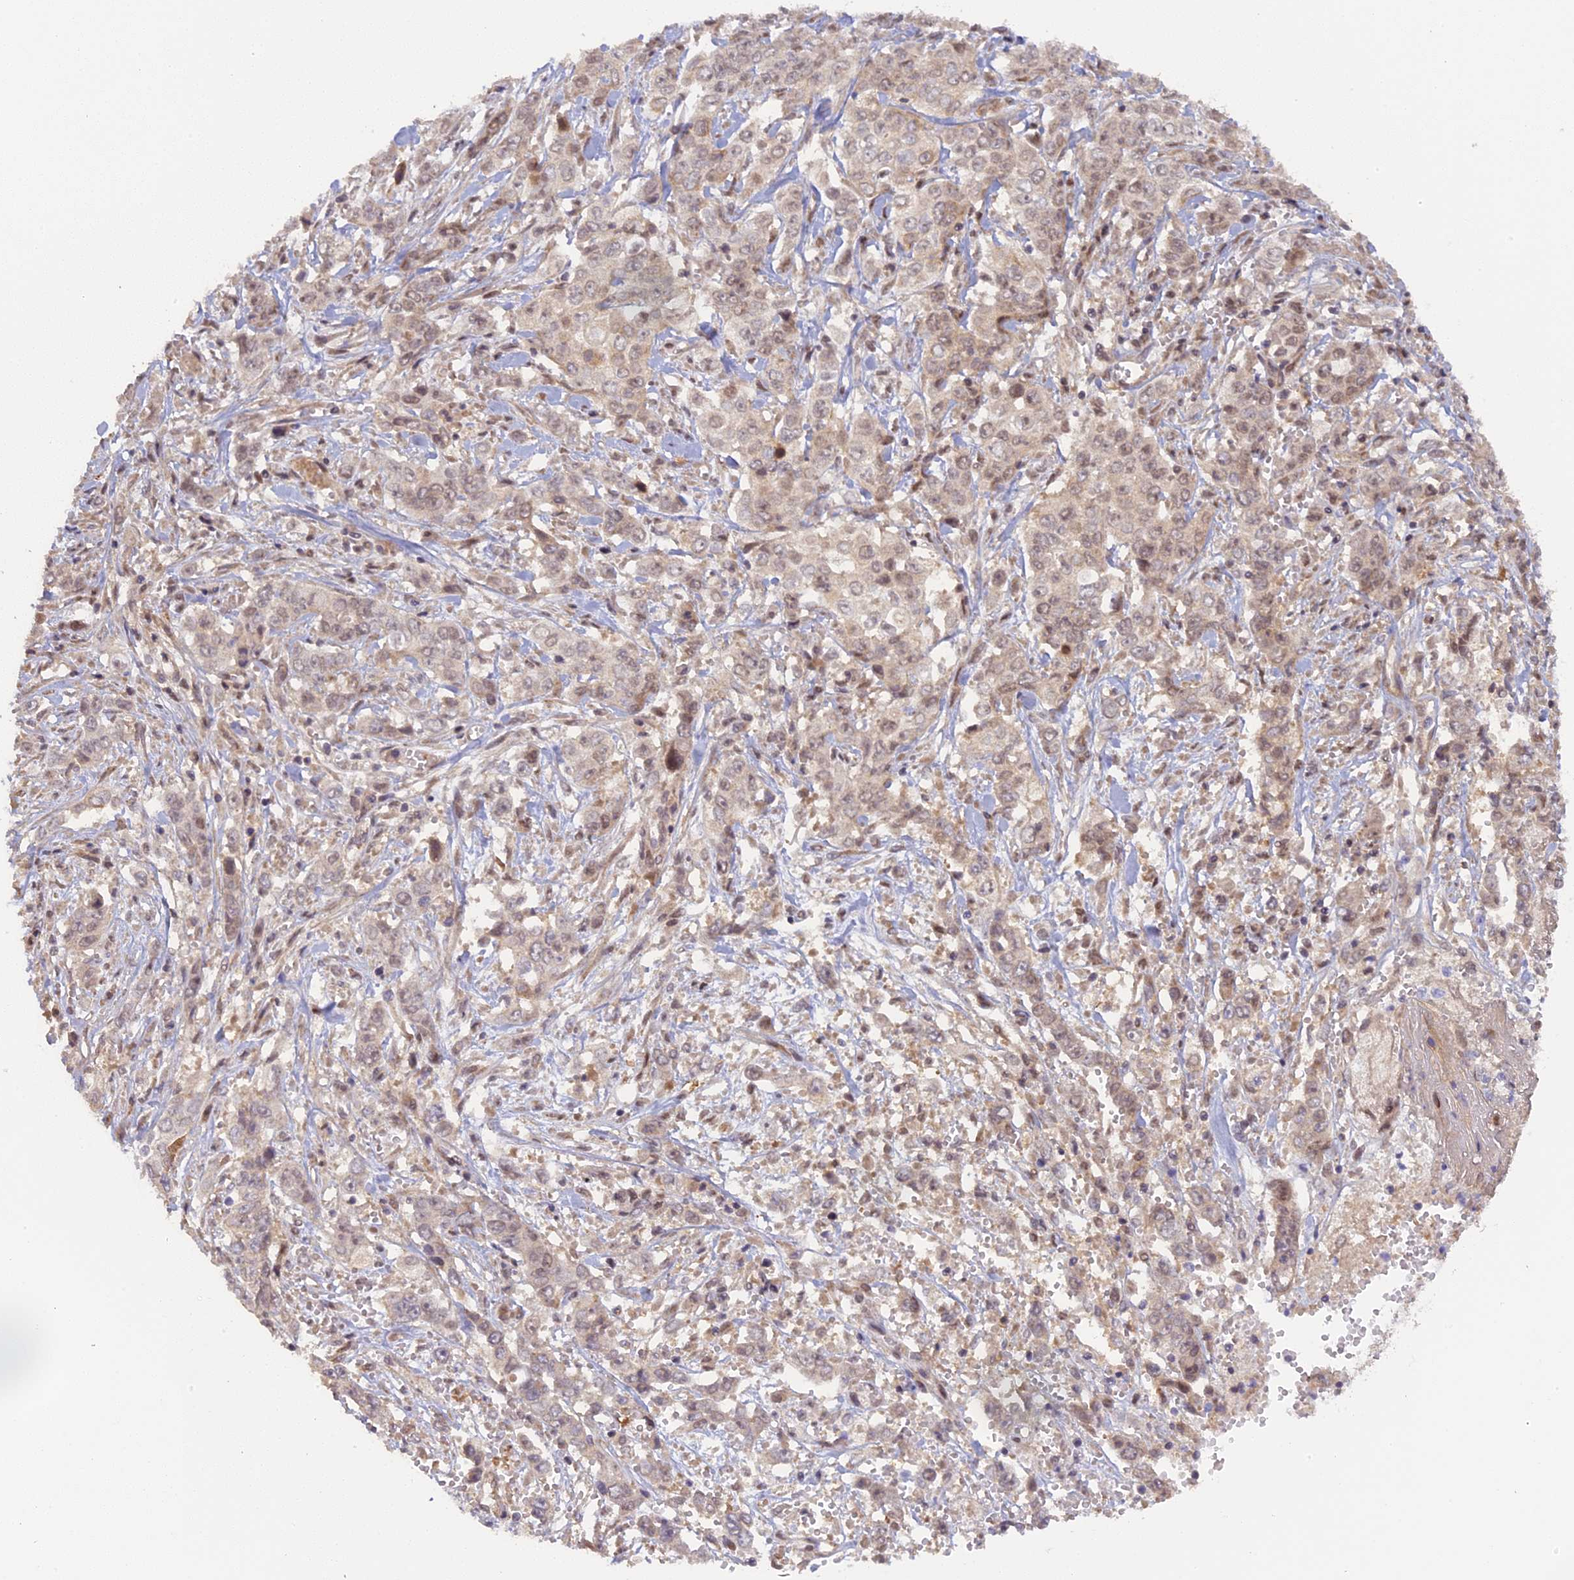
{"staining": {"intensity": "weak", "quantity": "<25%", "location": "nuclear"}, "tissue": "stomach cancer", "cell_type": "Tumor cells", "image_type": "cancer", "snomed": [{"axis": "morphology", "description": "Adenocarcinoma, NOS"}, {"axis": "topography", "description": "Stomach, upper"}], "caption": "Immunohistochemistry image of stomach cancer (adenocarcinoma) stained for a protein (brown), which reveals no expression in tumor cells.", "gene": "MYBL2", "patient": {"sex": "male", "age": 62}}